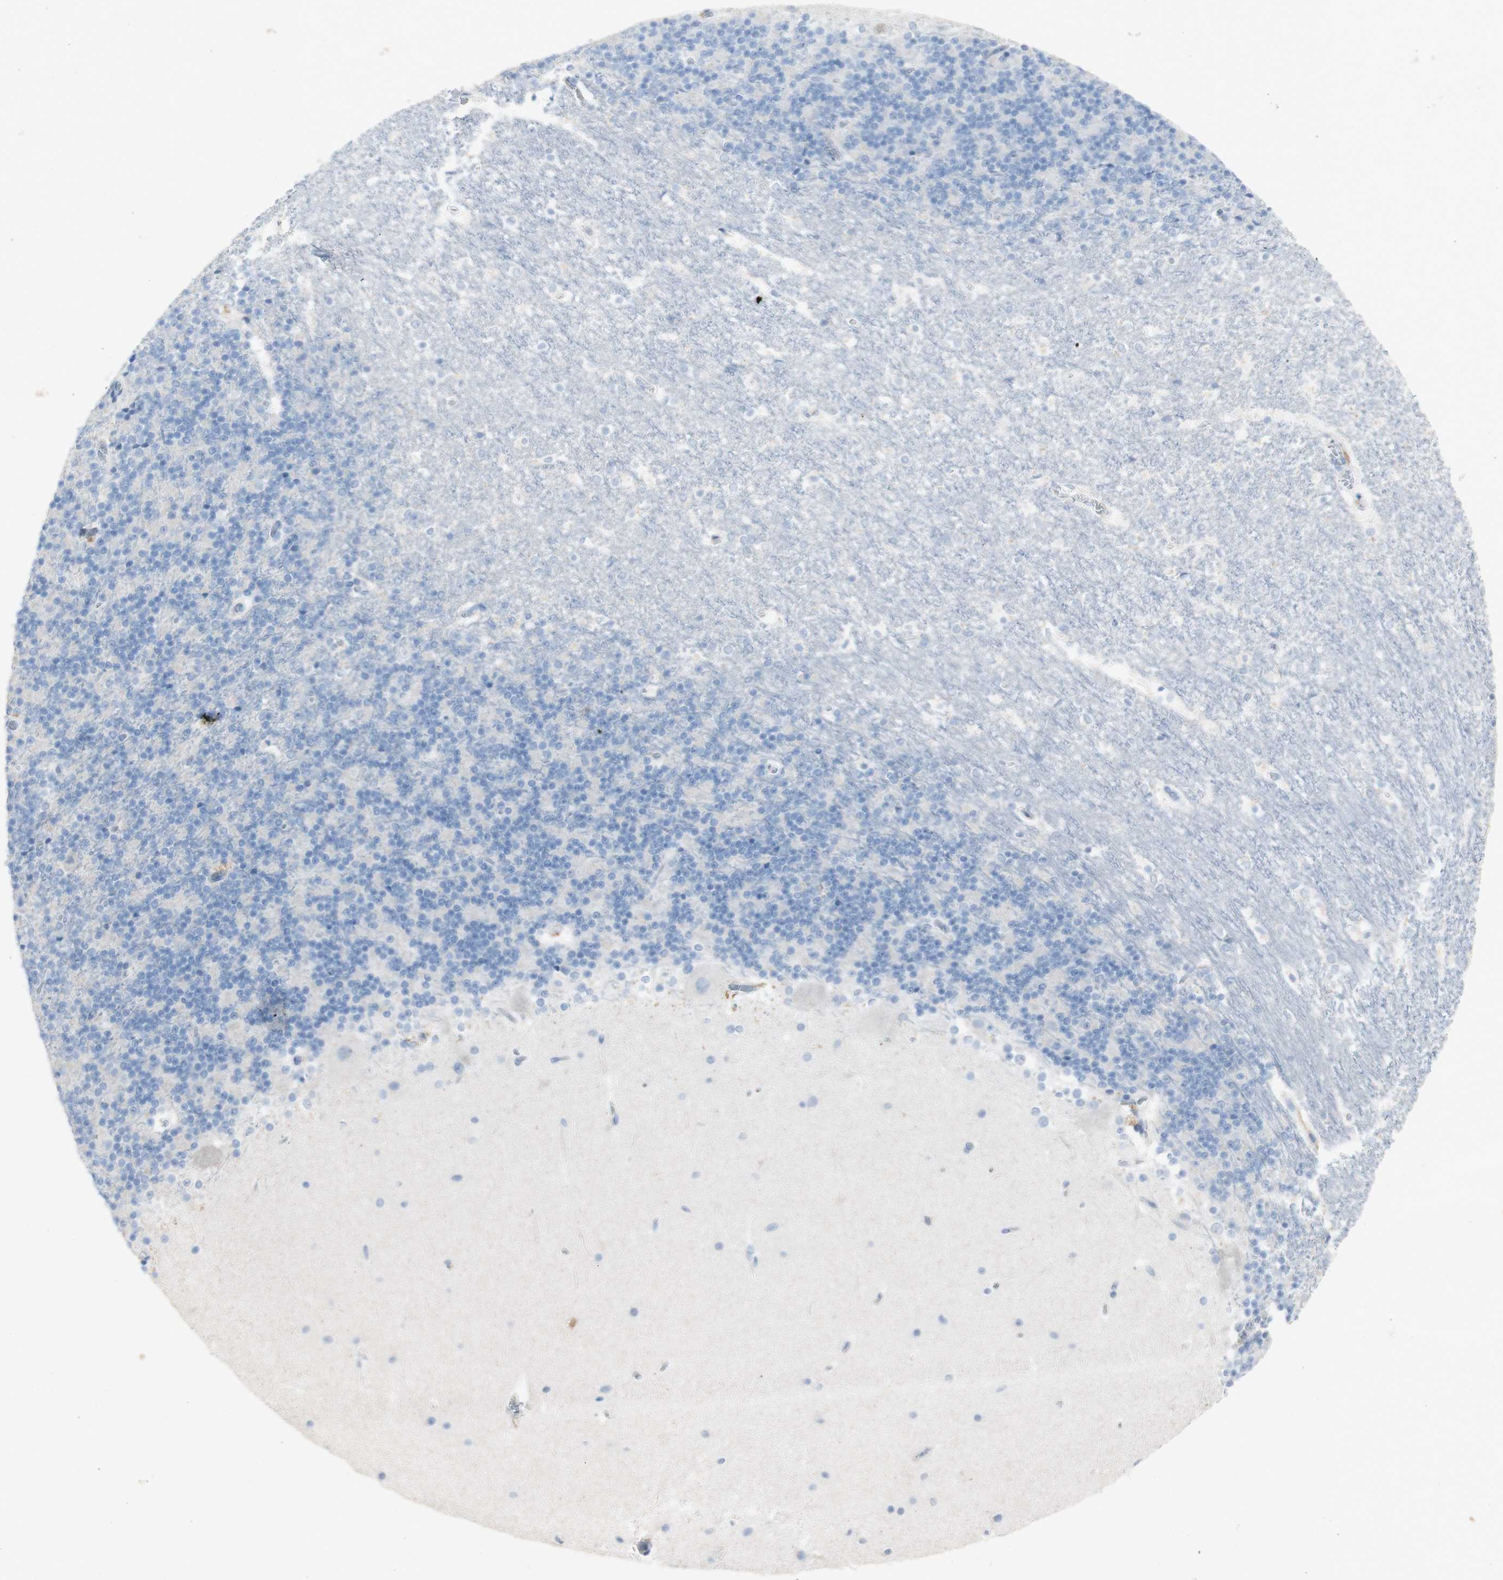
{"staining": {"intensity": "negative", "quantity": "none", "location": "none"}, "tissue": "cerebellum", "cell_type": "Cells in granular layer", "image_type": "normal", "snomed": [{"axis": "morphology", "description": "Normal tissue, NOS"}, {"axis": "topography", "description": "Cerebellum"}], "caption": "A high-resolution photomicrograph shows IHC staining of benign cerebellum, which reveals no significant staining in cells in granular layer.", "gene": "ART3", "patient": {"sex": "female", "age": 19}}